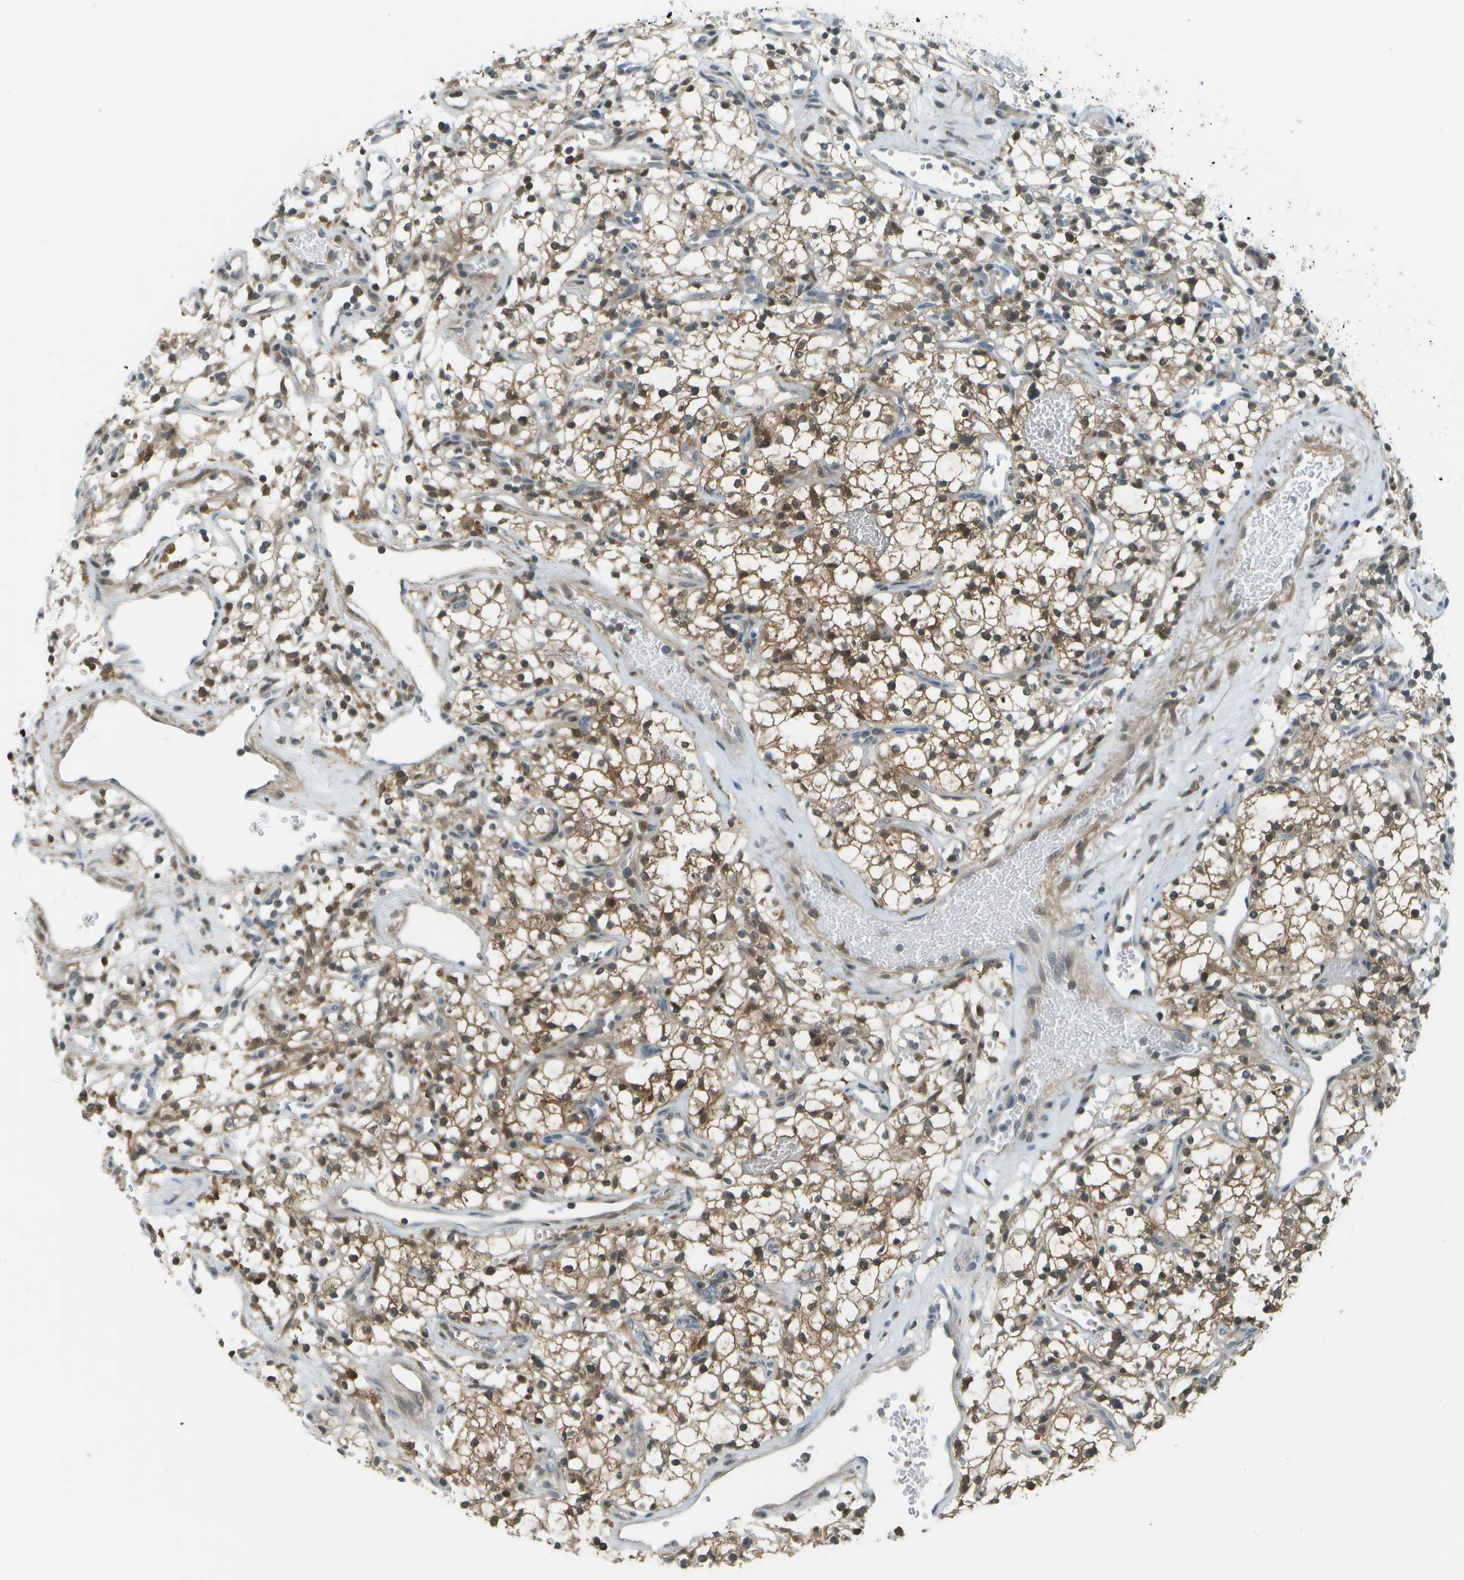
{"staining": {"intensity": "moderate", "quantity": ">75%", "location": "cytoplasmic/membranous"}, "tissue": "renal cancer", "cell_type": "Tumor cells", "image_type": "cancer", "snomed": [{"axis": "morphology", "description": "Adenocarcinoma, NOS"}, {"axis": "topography", "description": "Kidney"}], "caption": "Immunohistochemistry (DAB) staining of renal adenocarcinoma displays moderate cytoplasmic/membranous protein positivity in approximately >75% of tumor cells.", "gene": "CDH23", "patient": {"sex": "male", "age": 59}}